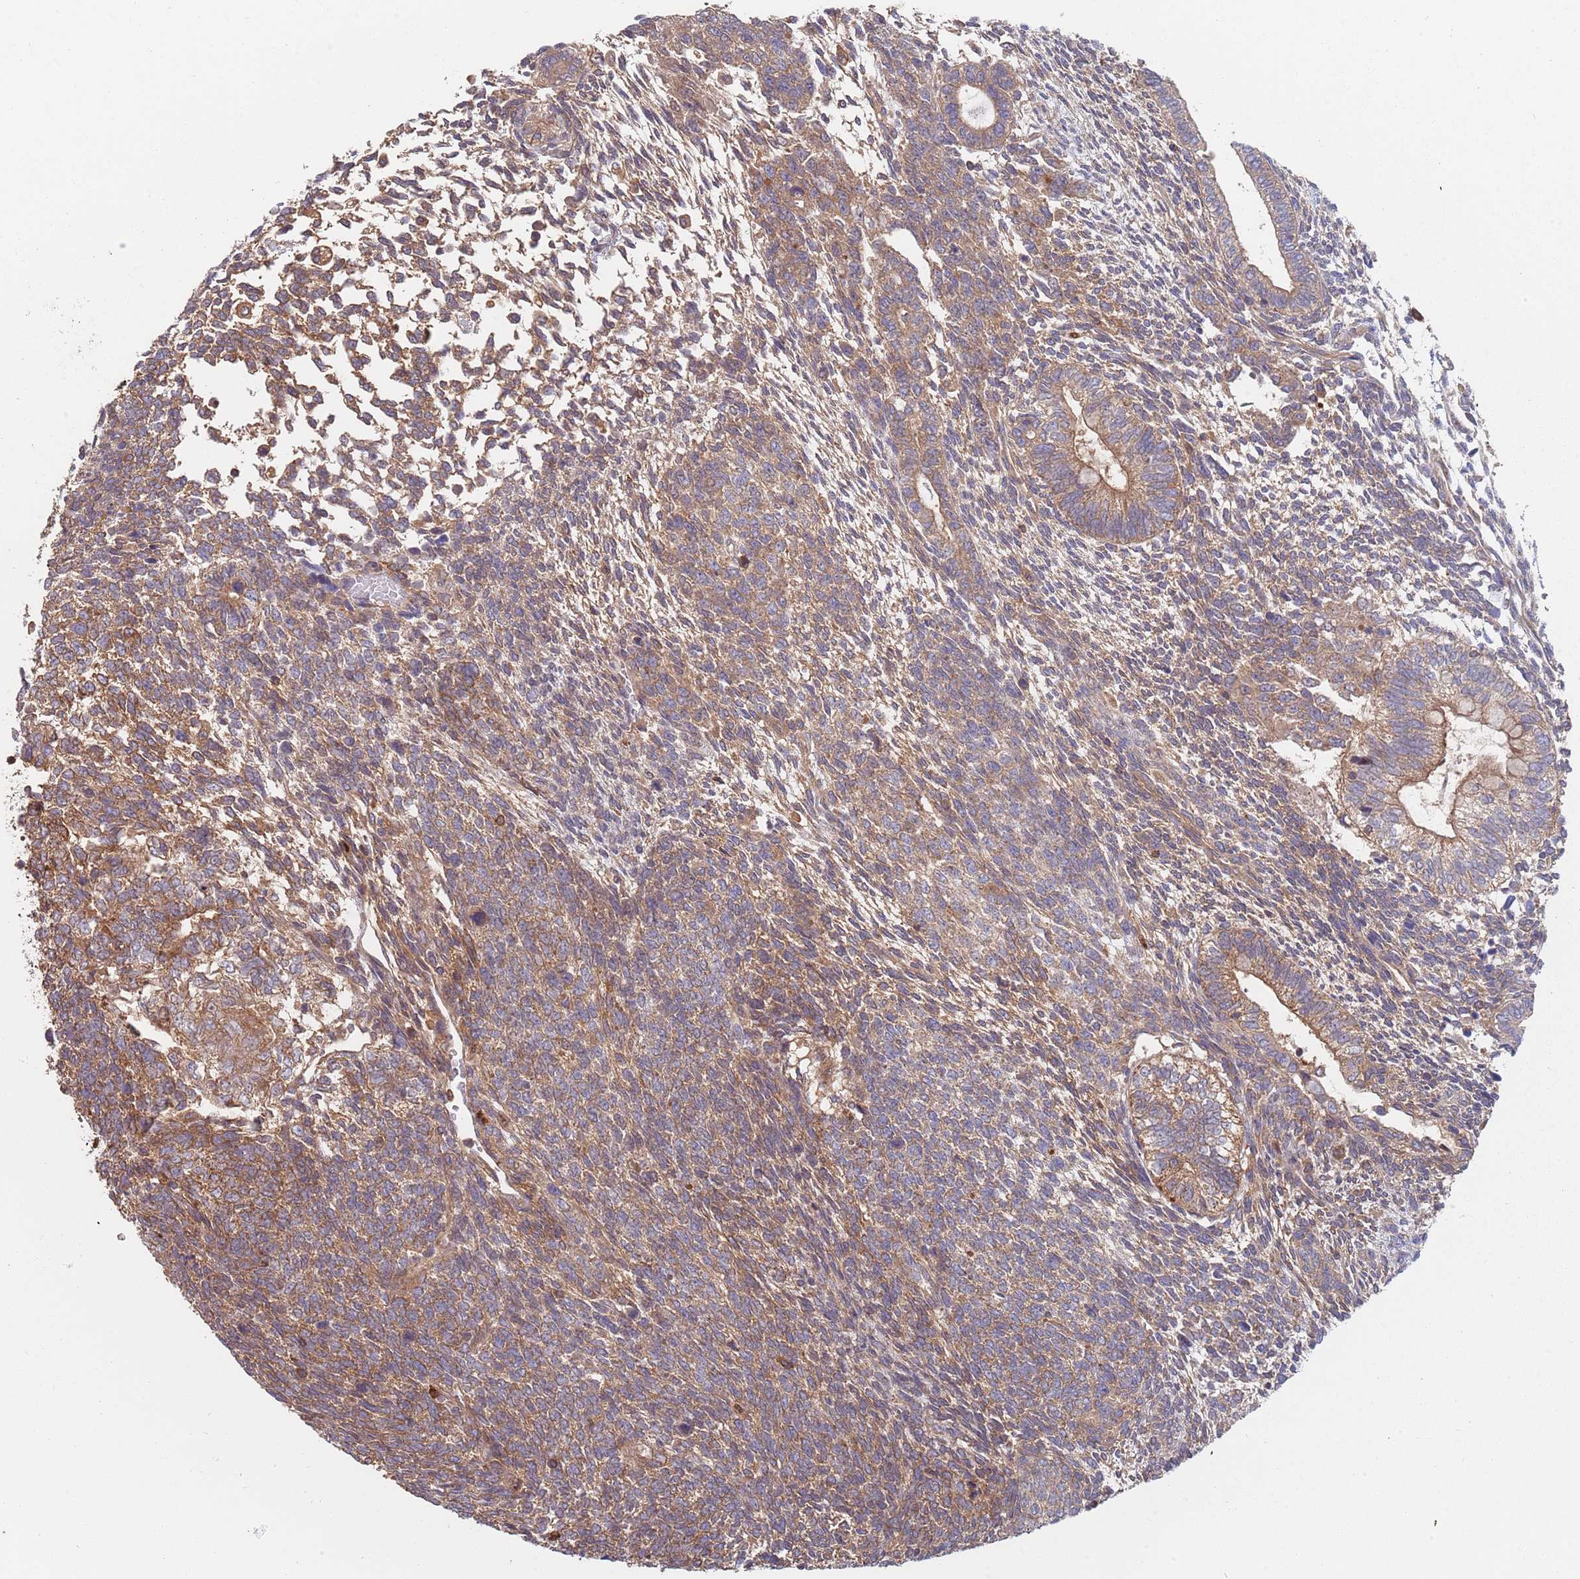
{"staining": {"intensity": "moderate", "quantity": ">75%", "location": "cytoplasmic/membranous"}, "tissue": "testis cancer", "cell_type": "Tumor cells", "image_type": "cancer", "snomed": [{"axis": "morphology", "description": "Carcinoma, Embryonal, NOS"}, {"axis": "topography", "description": "Testis"}], "caption": "The immunohistochemical stain labels moderate cytoplasmic/membranous expression in tumor cells of testis cancer (embryonal carcinoma) tissue.", "gene": "GDI2", "patient": {"sex": "male", "age": 23}}